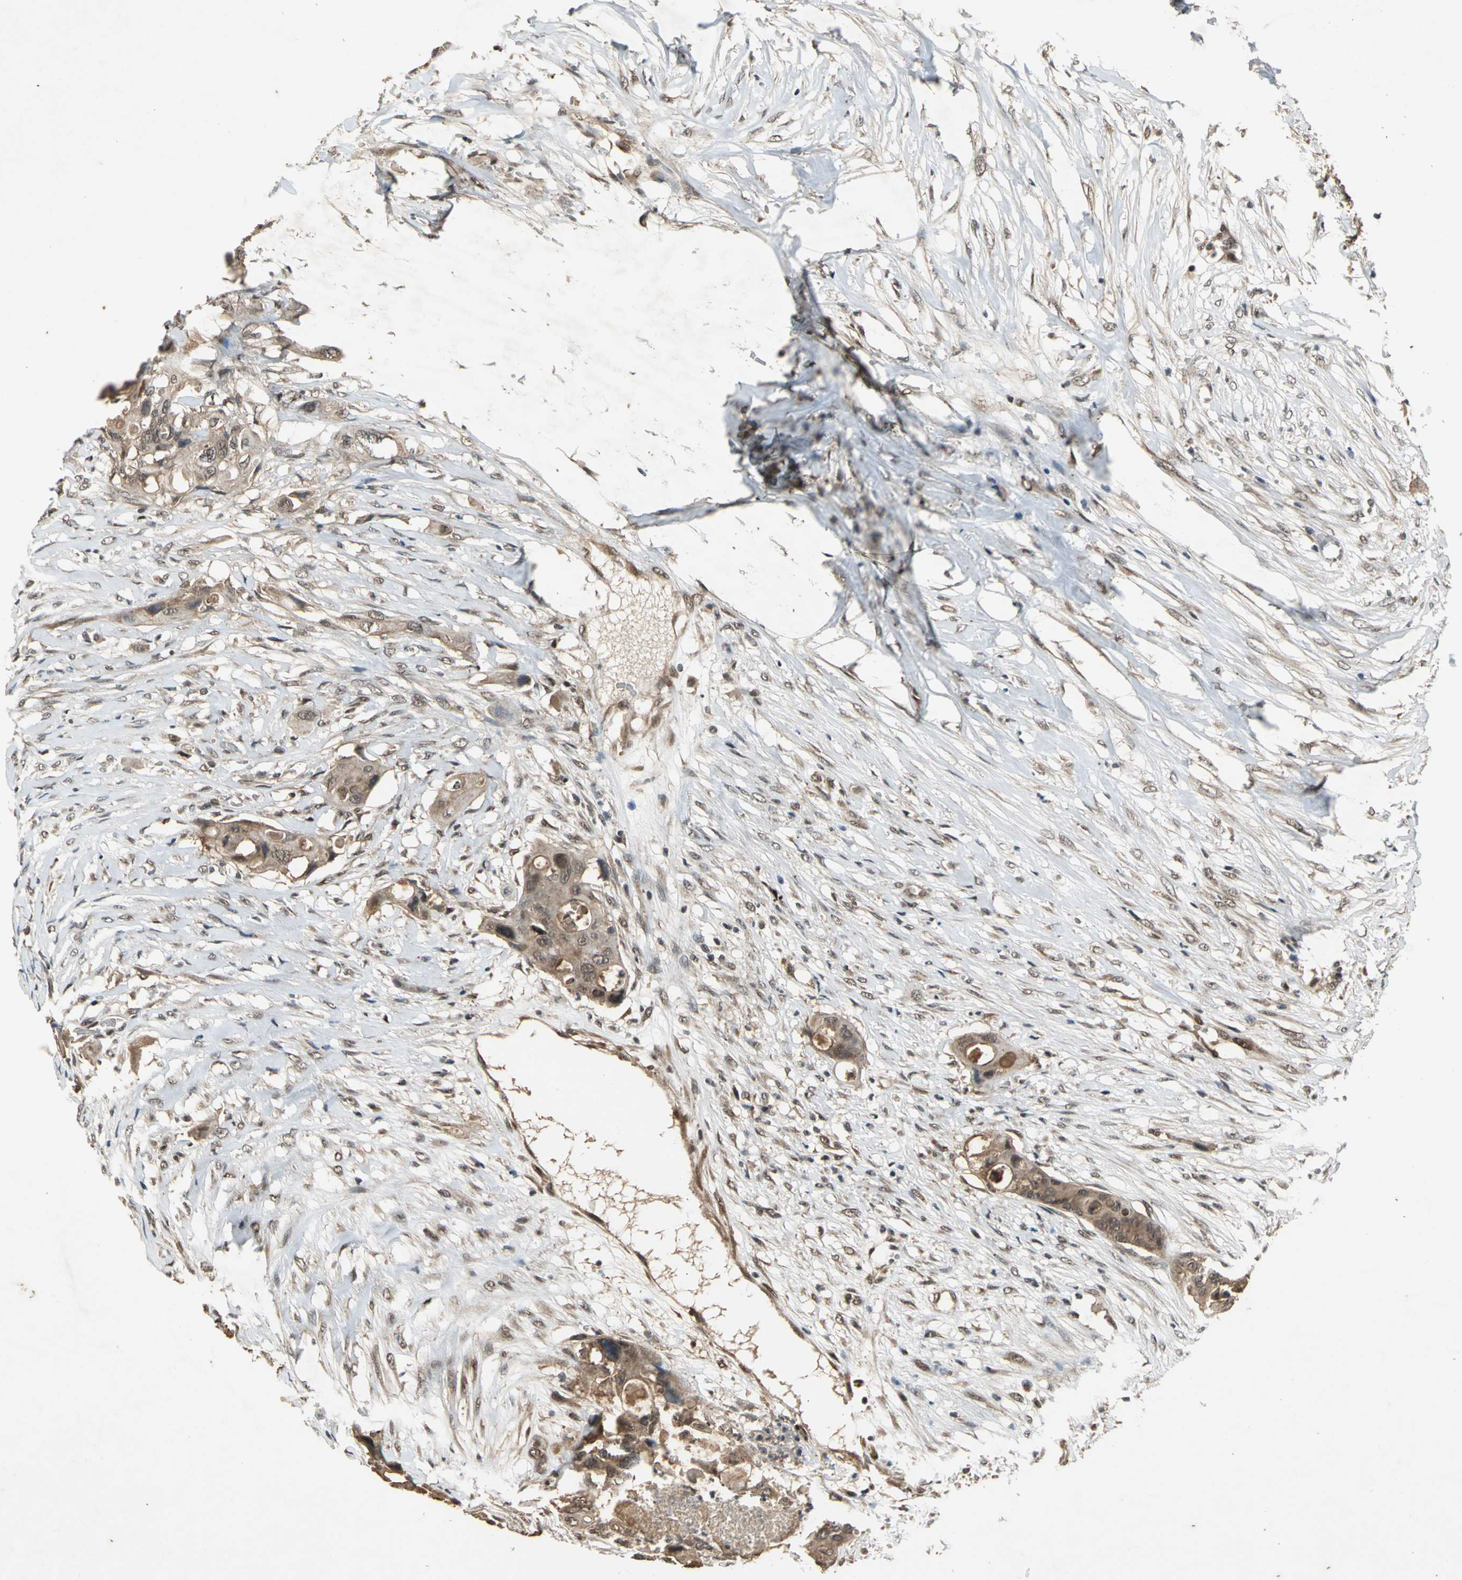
{"staining": {"intensity": "moderate", "quantity": "25%-75%", "location": "cytoplasmic/membranous"}, "tissue": "colorectal cancer", "cell_type": "Tumor cells", "image_type": "cancer", "snomed": [{"axis": "morphology", "description": "Adenocarcinoma, NOS"}, {"axis": "topography", "description": "Colon"}], "caption": "Moderate cytoplasmic/membranous protein expression is identified in about 25%-75% of tumor cells in colorectal cancer.", "gene": "NOTCH3", "patient": {"sex": "female", "age": 57}}